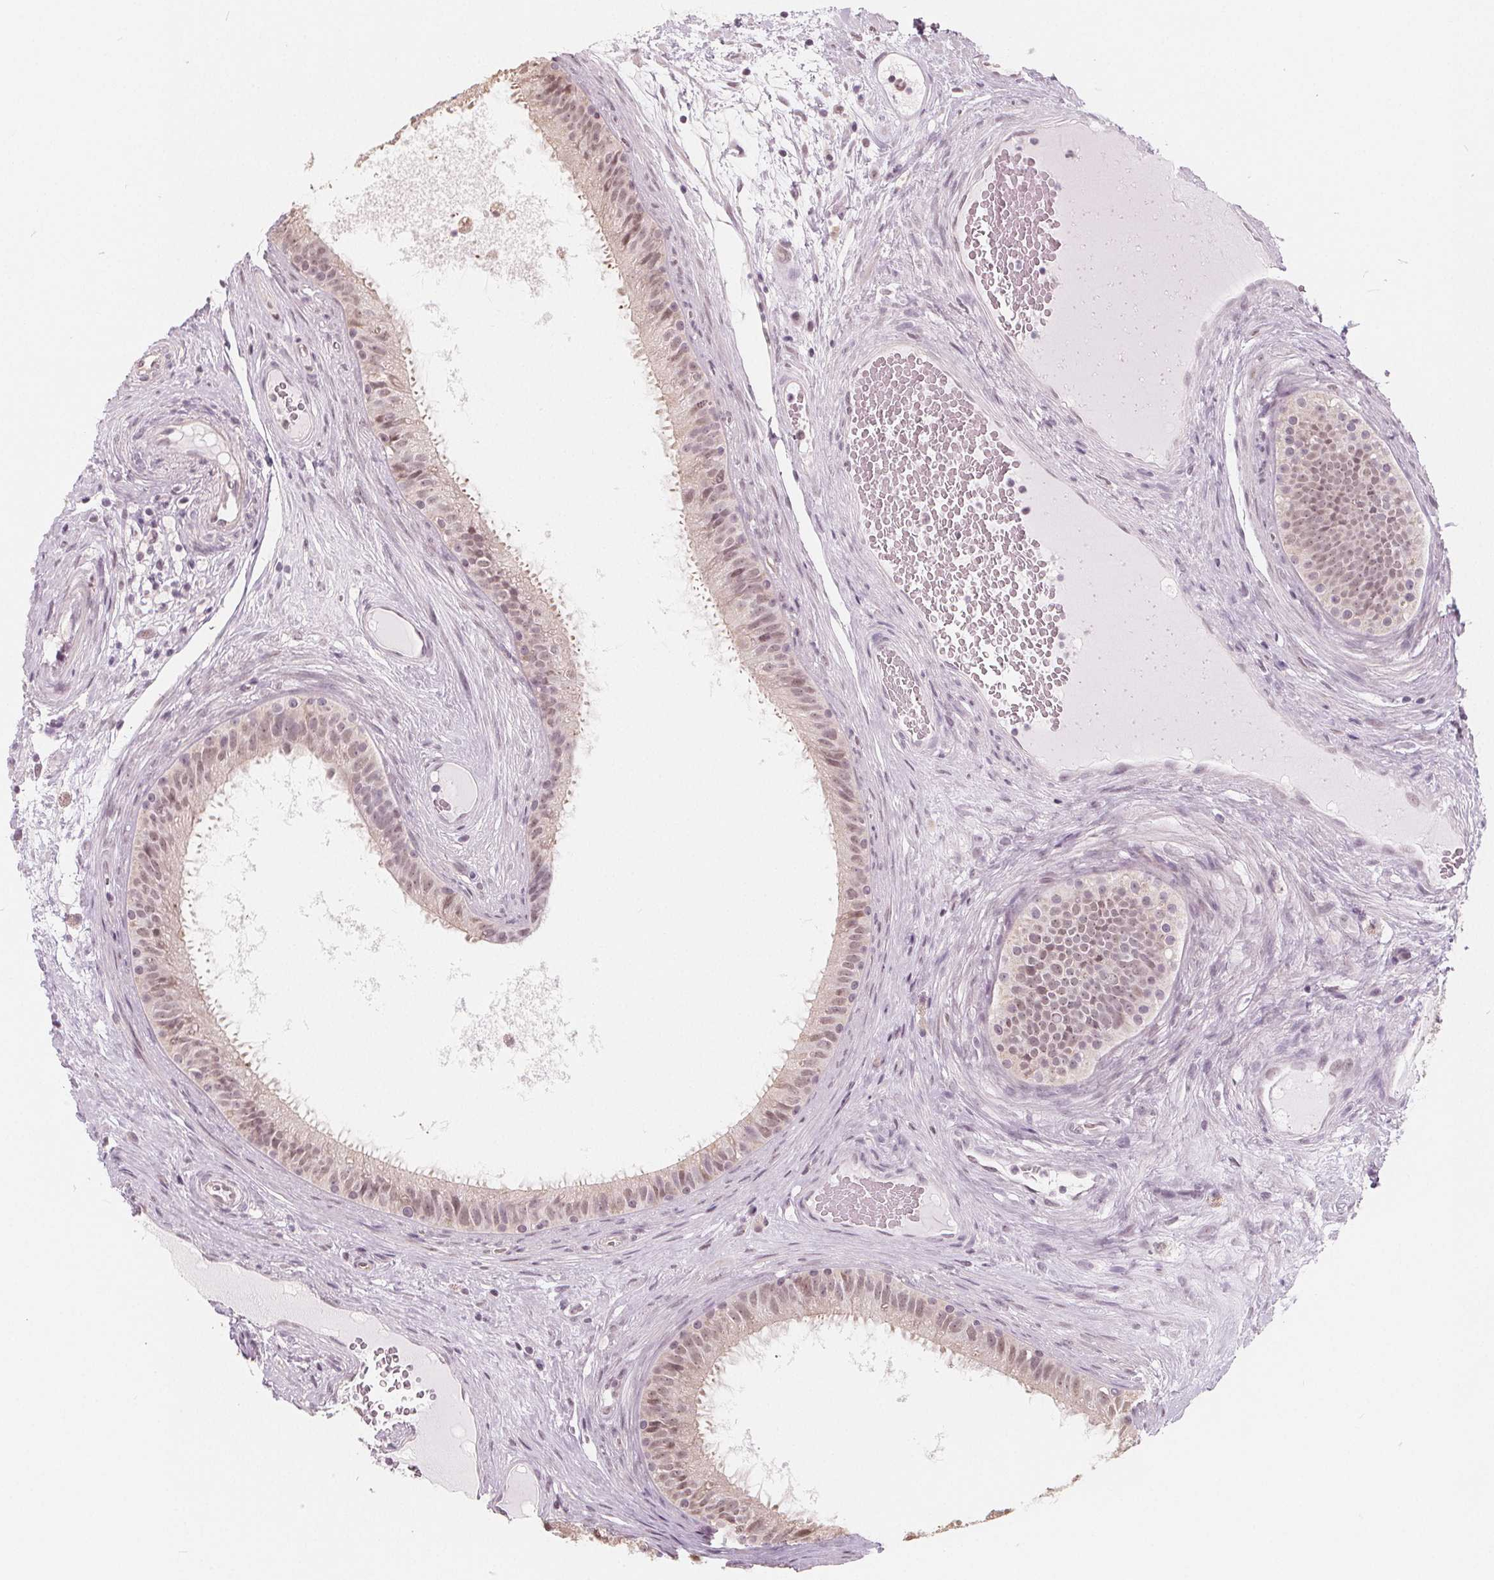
{"staining": {"intensity": "weak", "quantity": "25%-75%", "location": "cytoplasmic/membranous,nuclear"}, "tissue": "epididymis", "cell_type": "Glandular cells", "image_type": "normal", "snomed": [{"axis": "morphology", "description": "Normal tissue, NOS"}, {"axis": "topography", "description": "Epididymis"}], "caption": "Human epididymis stained with a brown dye exhibits weak cytoplasmic/membranous,nuclear positive positivity in about 25%-75% of glandular cells.", "gene": "NUP210L", "patient": {"sex": "male", "age": 59}}